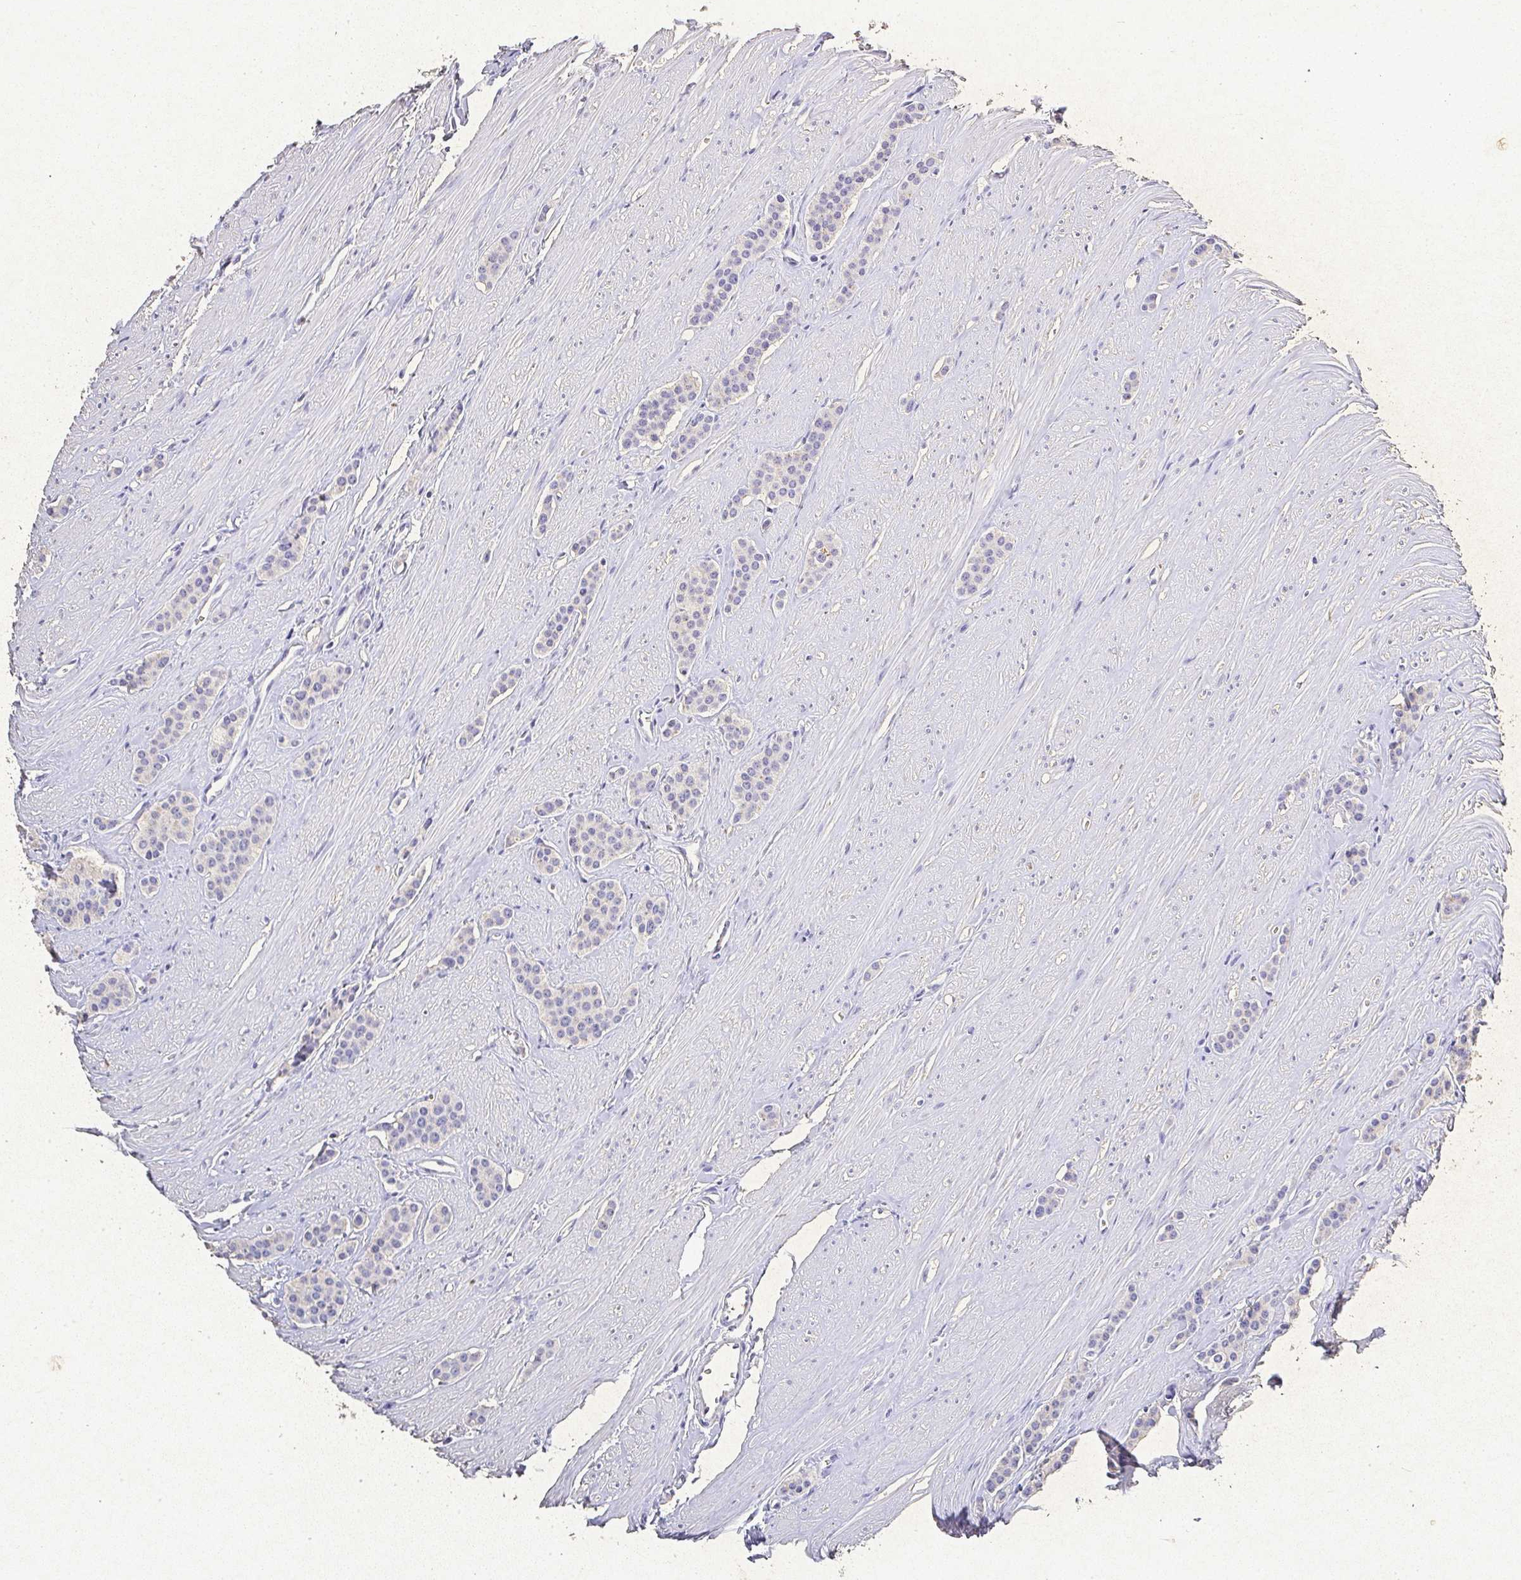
{"staining": {"intensity": "negative", "quantity": "none", "location": "none"}, "tissue": "carcinoid", "cell_type": "Tumor cells", "image_type": "cancer", "snomed": [{"axis": "morphology", "description": "Carcinoid, malignant, NOS"}, {"axis": "topography", "description": "Small intestine"}], "caption": "High power microscopy histopathology image of an immunohistochemistry (IHC) image of carcinoid, revealing no significant positivity in tumor cells.", "gene": "RPS2", "patient": {"sex": "male", "age": 60}}